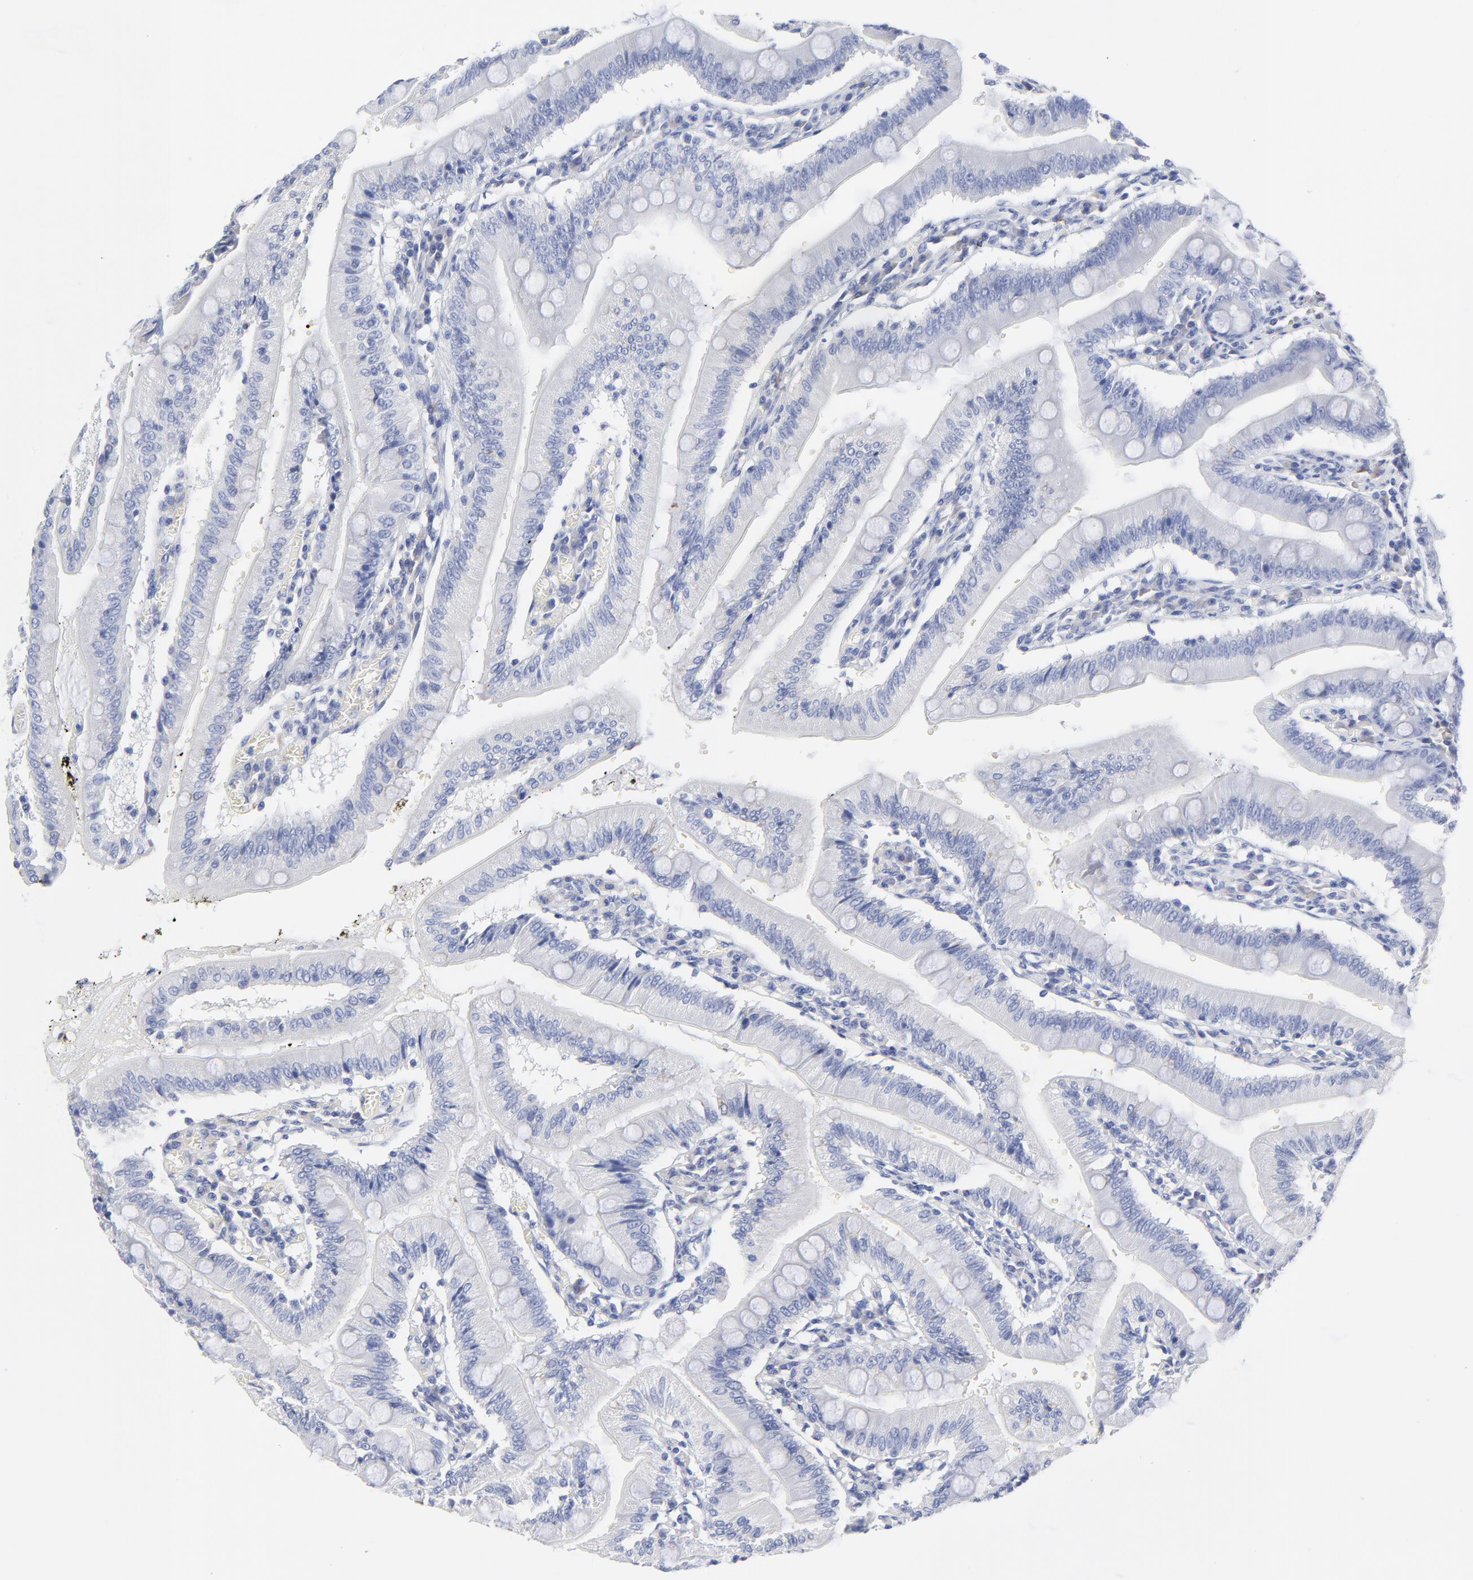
{"staining": {"intensity": "negative", "quantity": "none", "location": "none"}, "tissue": "small intestine", "cell_type": "Glandular cells", "image_type": "normal", "snomed": [{"axis": "morphology", "description": "Normal tissue, NOS"}, {"axis": "topography", "description": "Small intestine"}], "caption": "DAB immunohistochemical staining of unremarkable human small intestine displays no significant expression in glandular cells.", "gene": "DUSP9", "patient": {"sex": "male", "age": 71}}